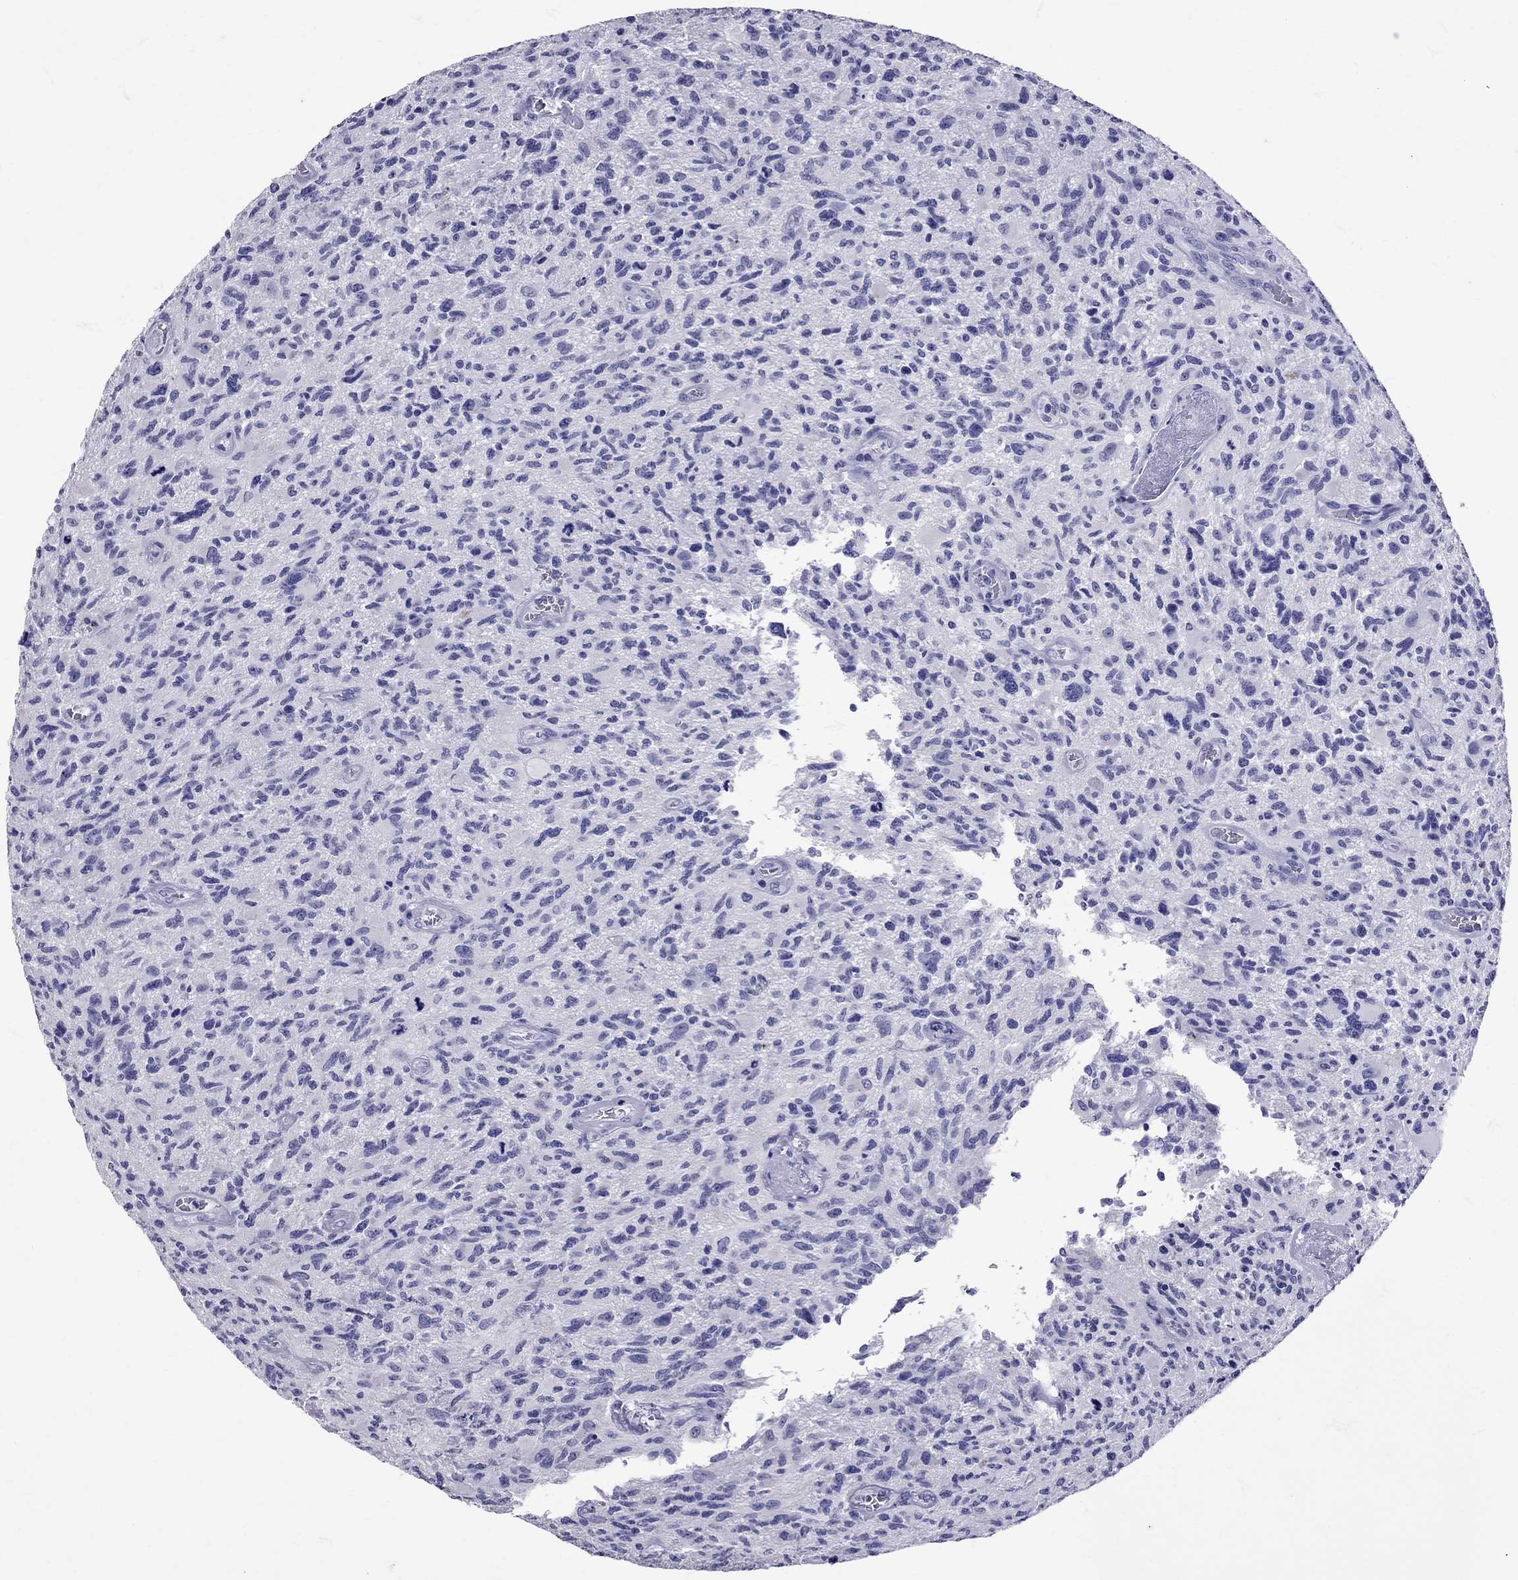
{"staining": {"intensity": "negative", "quantity": "none", "location": "none"}, "tissue": "glioma", "cell_type": "Tumor cells", "image_type": "cancer", "snomed": [{"axis": "morphology", "description": "Glioma, malignant, NOS"}, {"axis": "morphology", "description": "Glioma, malignant, High grade"}, {"axis": "topography", "description": "Brain"}], "caption": "Glioma was stained to show a protein in brown. There is no significant staining in tumor cells.", "gene": "AVP", "patient": {"sex": "female", "age": 71}}